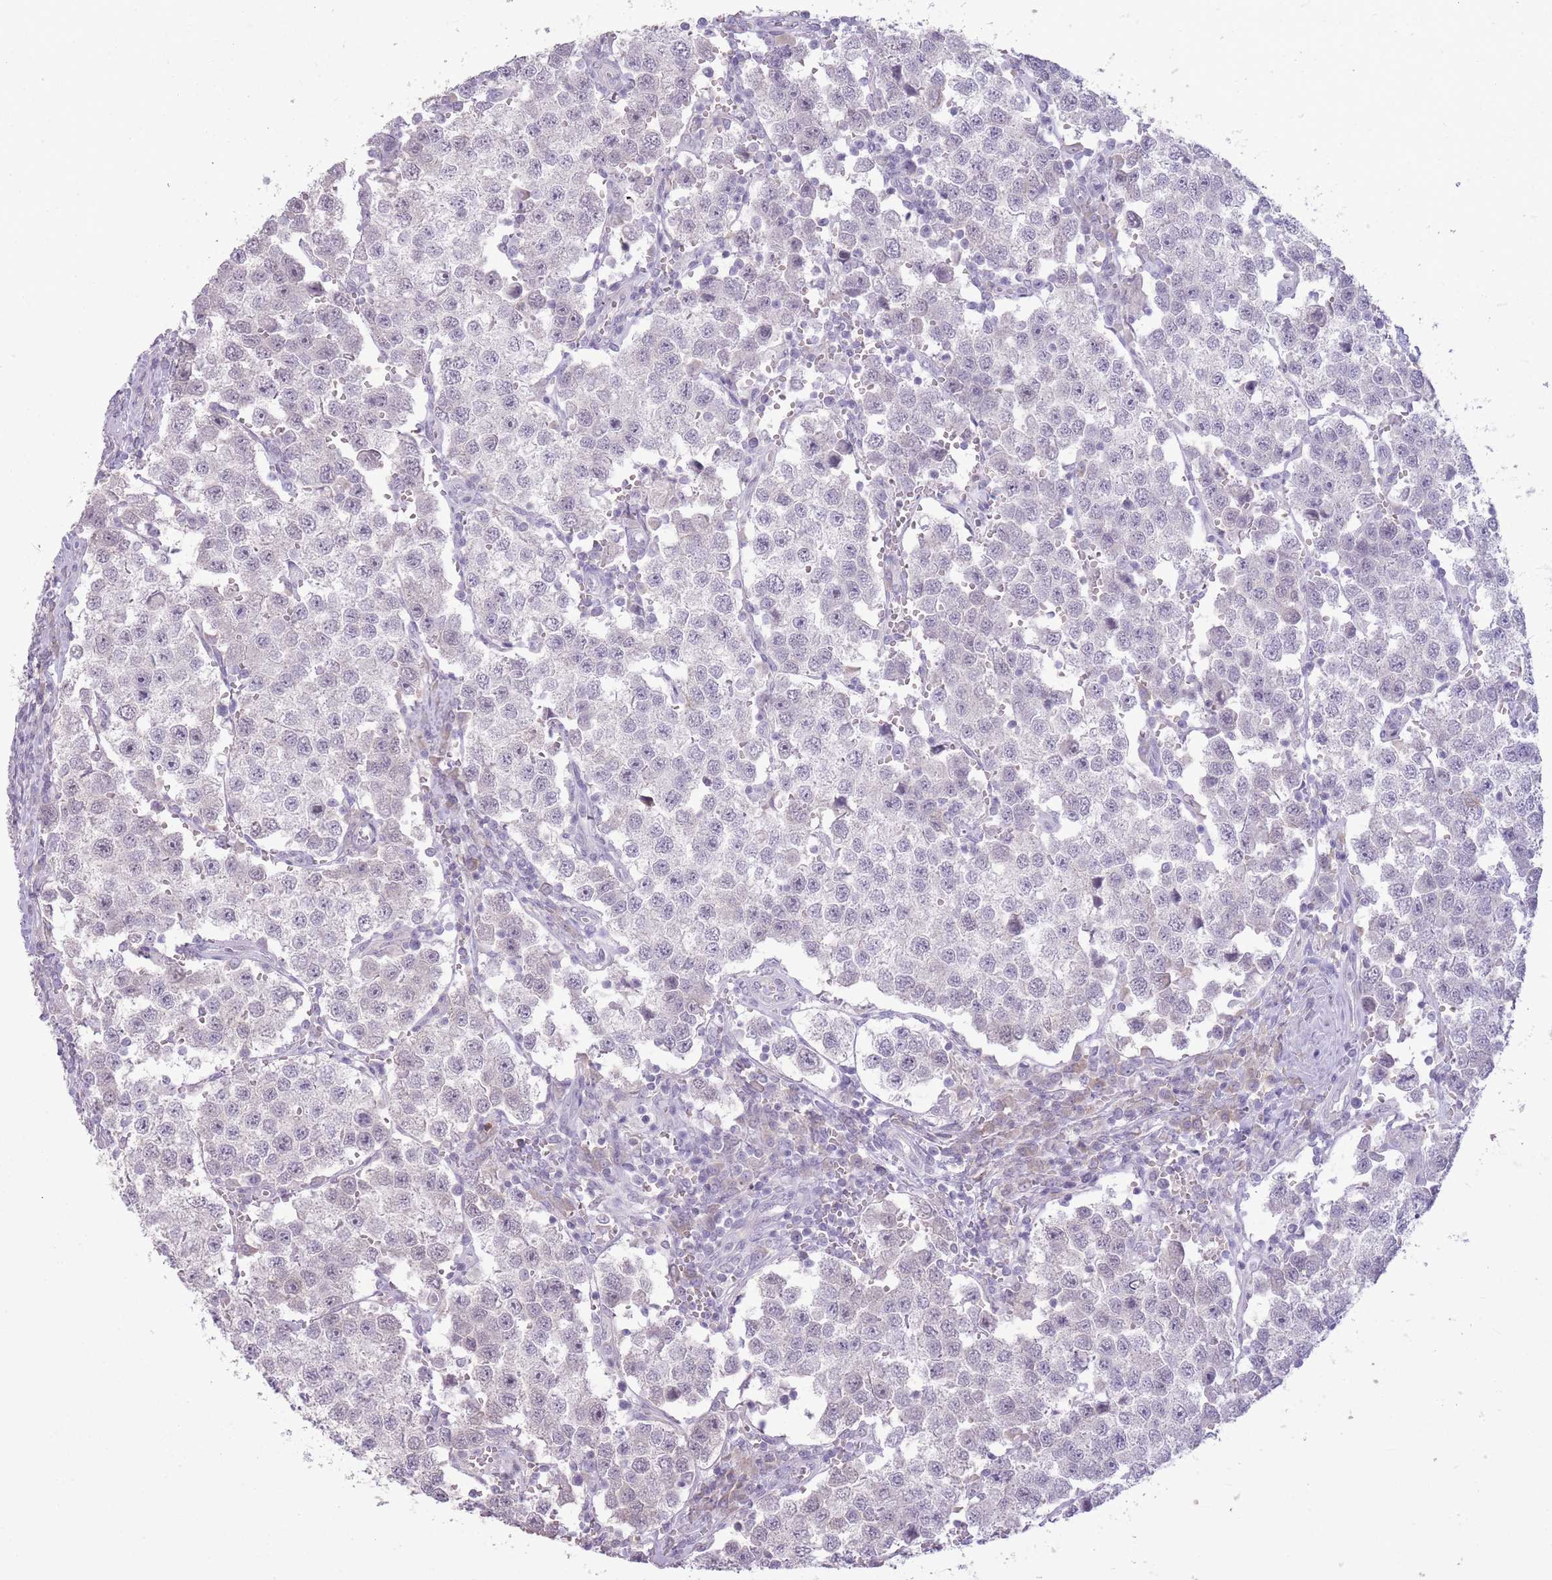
{"staining": {"intensity": "negative", "quantity": "none", "location": "none"}, "tissue": "testis cancer", "cell_type": "Tumor cells", "image_type": "cancer", "snomed": [{"axis": "morphology", "description": "Seminoma, NOS"}, {"axis": "topography", "description": "Testis"}], "caption": "The histopathology image displays no significant staining in tumor cells of seminoma (testis).", "gene": "ZBTB24", "patient": {"sex": "male", "age": 37}}